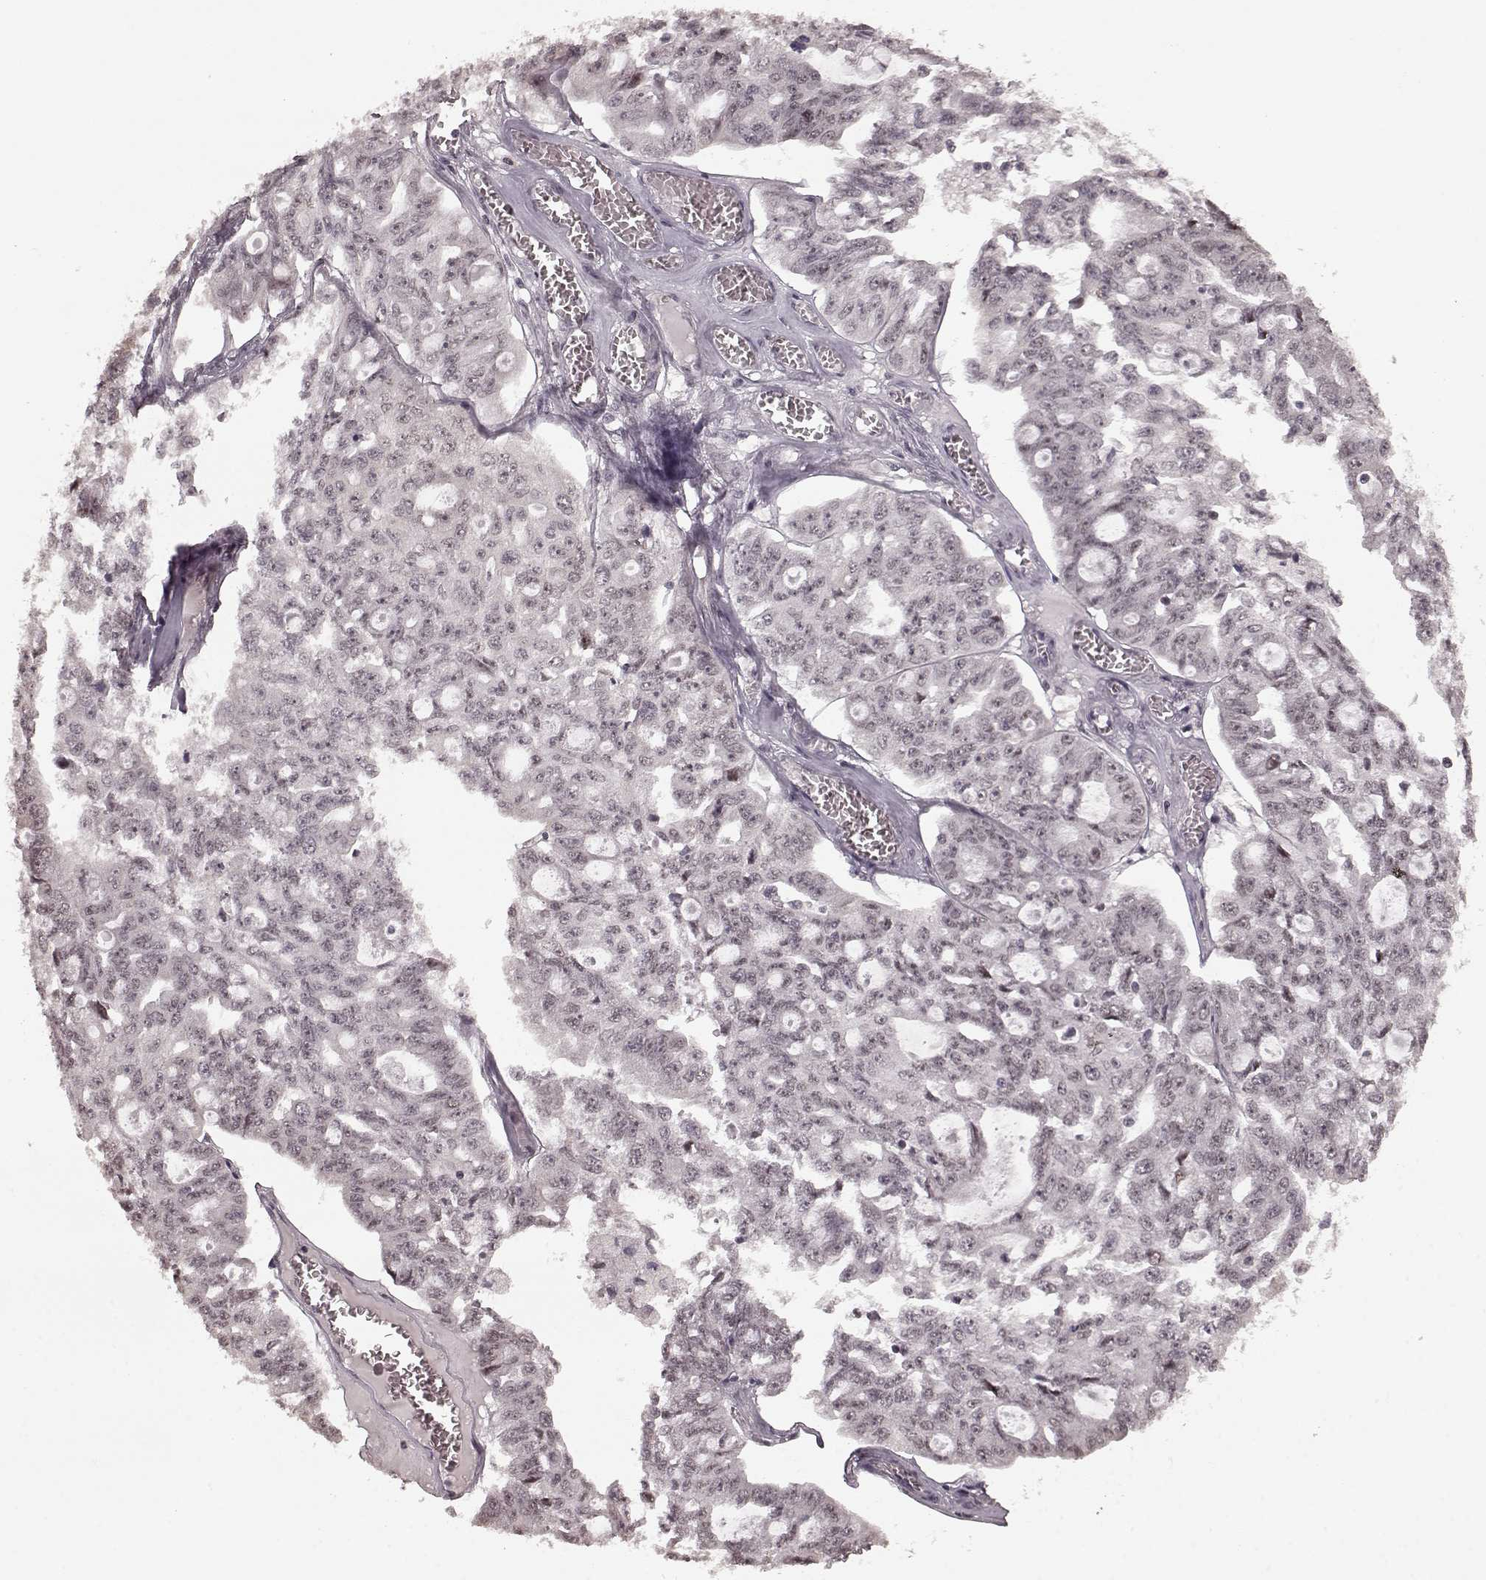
{"staining": {"intensity": "negative", "quantity": "none", "location": "none"}, "tissue": "ovarian cancer", "cell_type": "Tumor cells", "image_type": "cancer", "snomed": [{"axis": "morphology", "description": "Carcinoma, endometroid"}, {"axis": "topography", "description": "Ovary"}], "caption": "Immunohistochemistry micrograph of neoplastic tissue: endometroid carcinoma (ovarian) stained with DAB exhibits no significant protein staining in tumor cells.", "gene": "PLCB4", "patient": {"sex": "female", "age": 65}}